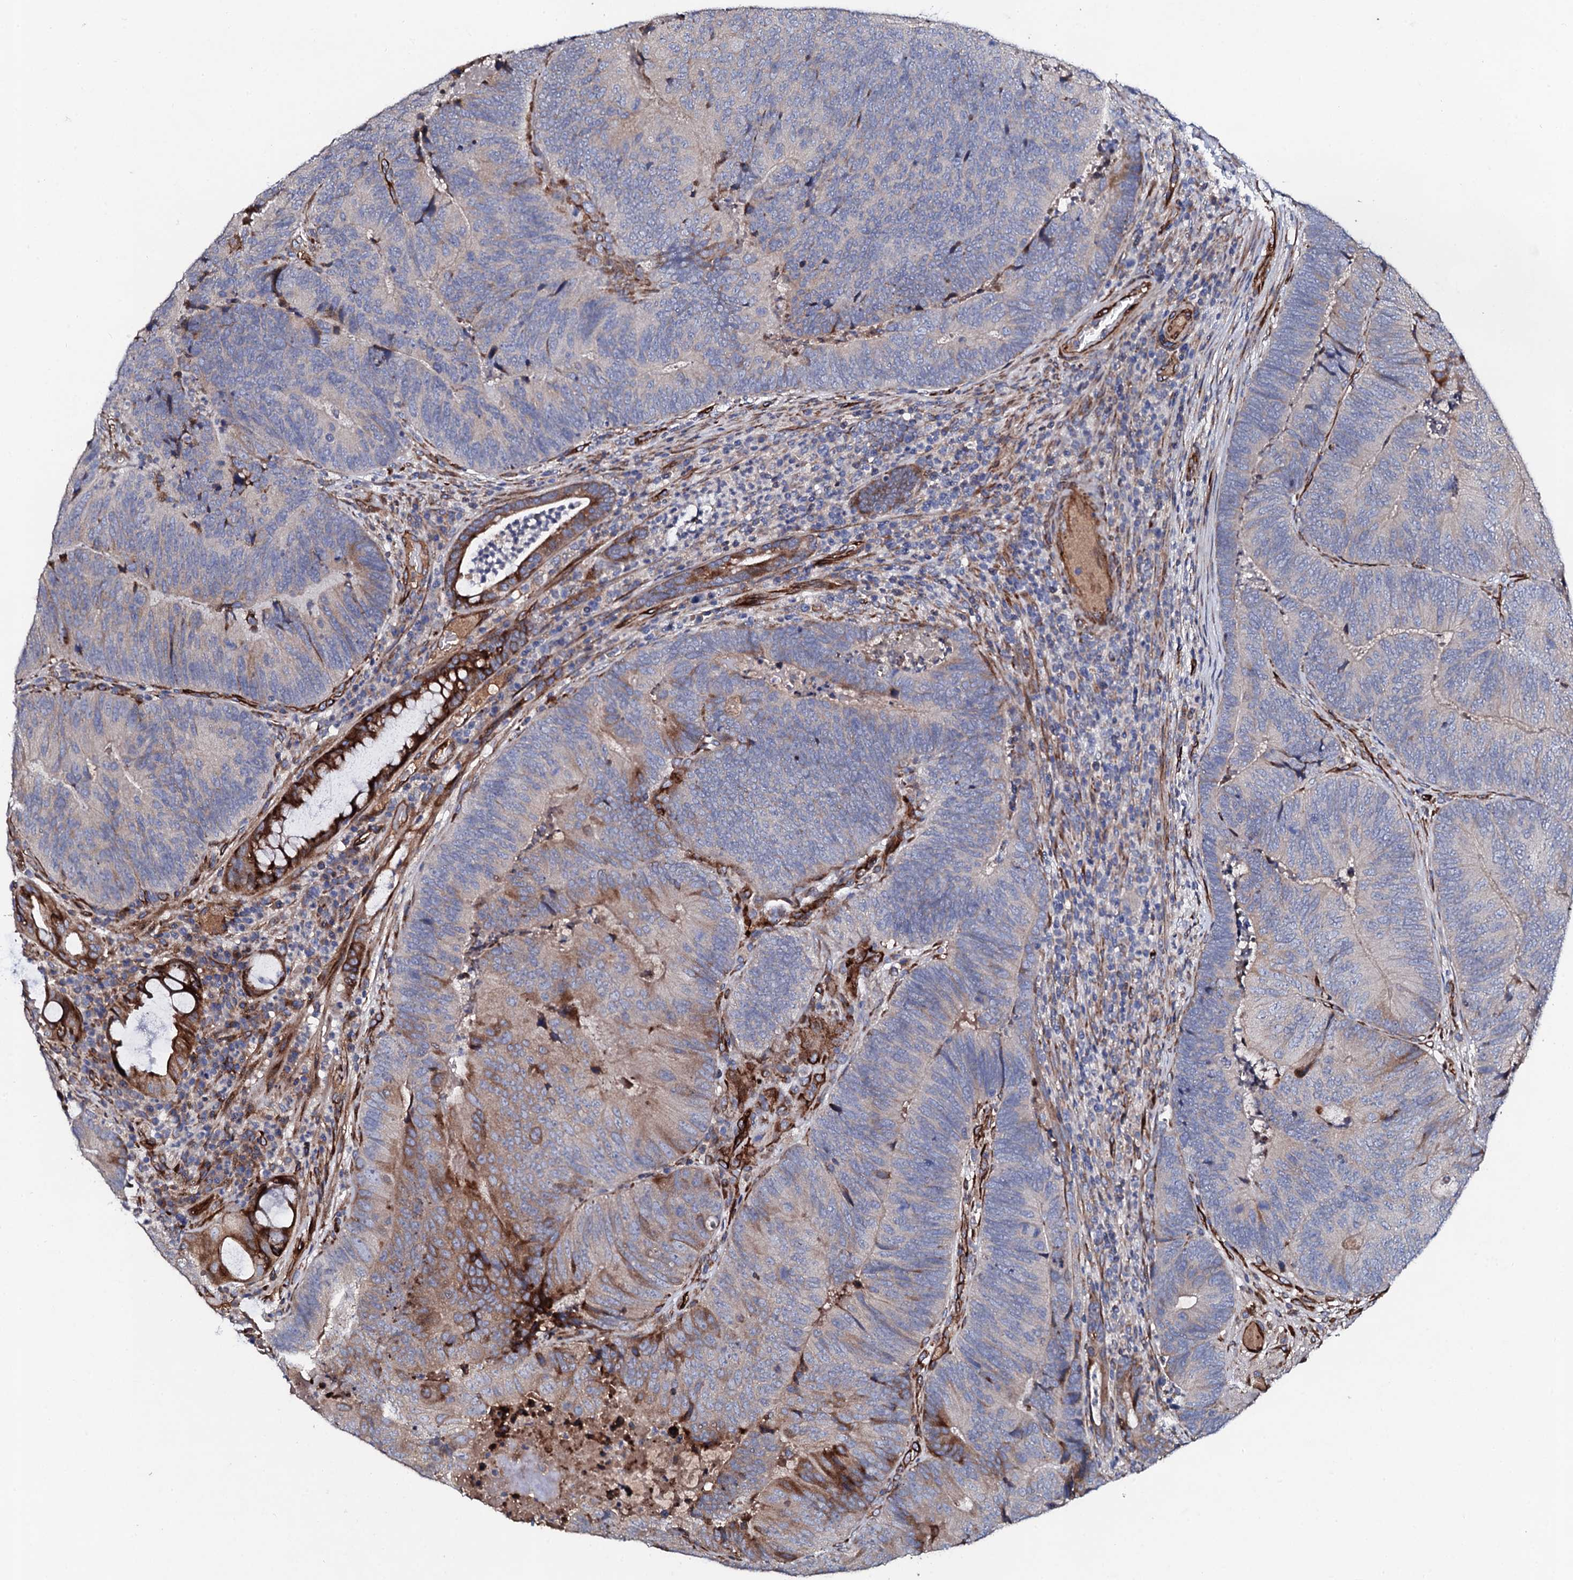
{"staining": {"intensity": "strong", "quantity": "<25%", "location": "cytoplasmic/membranous"}, "tissue": "colorectal cancer", "cell_type": "Tumor cells", "image_type": "cancer", "snomed": [{"axis": "morphology", "description": "Adenocarcinoma, NOS"}, {"axis": "topography", "description": "Colon"}], "caption": "Immunohistochemical staining of colorectal cancer exhibits medium levels of strong cytoplasmic/membranous protein staining in about <25% of tumor cells.", "gene": "DBX1", "patient": {"sex": "female", "age": 67}}